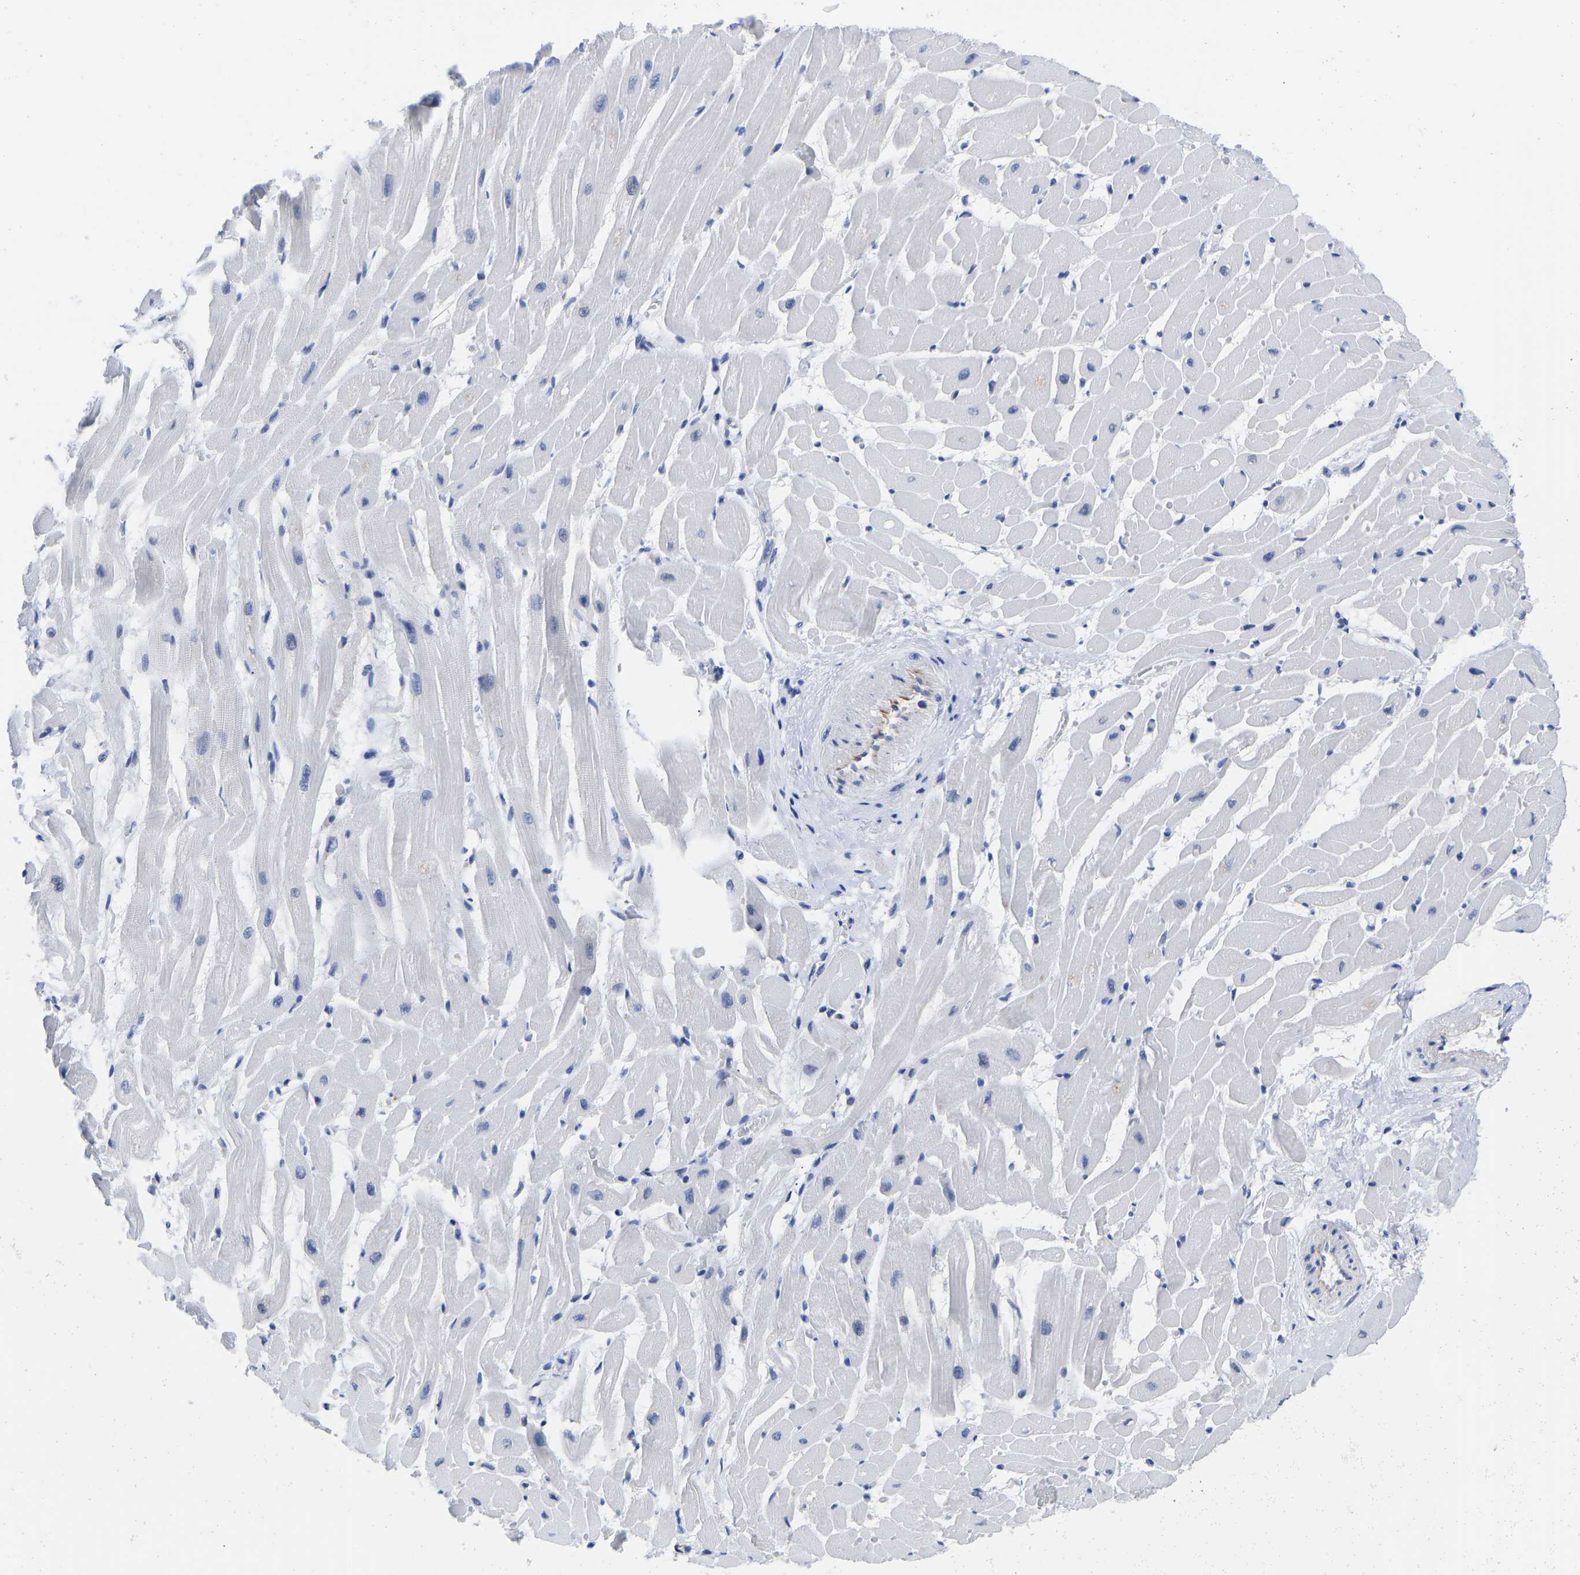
{"staining": {"intensity": "negative", "quantity": "none", "location": "none"}, "tissue": "heart muscle", "cell_type": "Cardiomyocytes", "image_type": "normal", "snomed": [{"axis": "morphology", "description": "Normal tissue, NOS"}, {"axis": "topography", "description": "Heart"}], "caption": "Immunohistochemistry of unremarkable human heart muscle demonstrates no staining in cardiomyocytes.", "gene": "GPA33", "patient": {"sex": "male", "age": 45}}